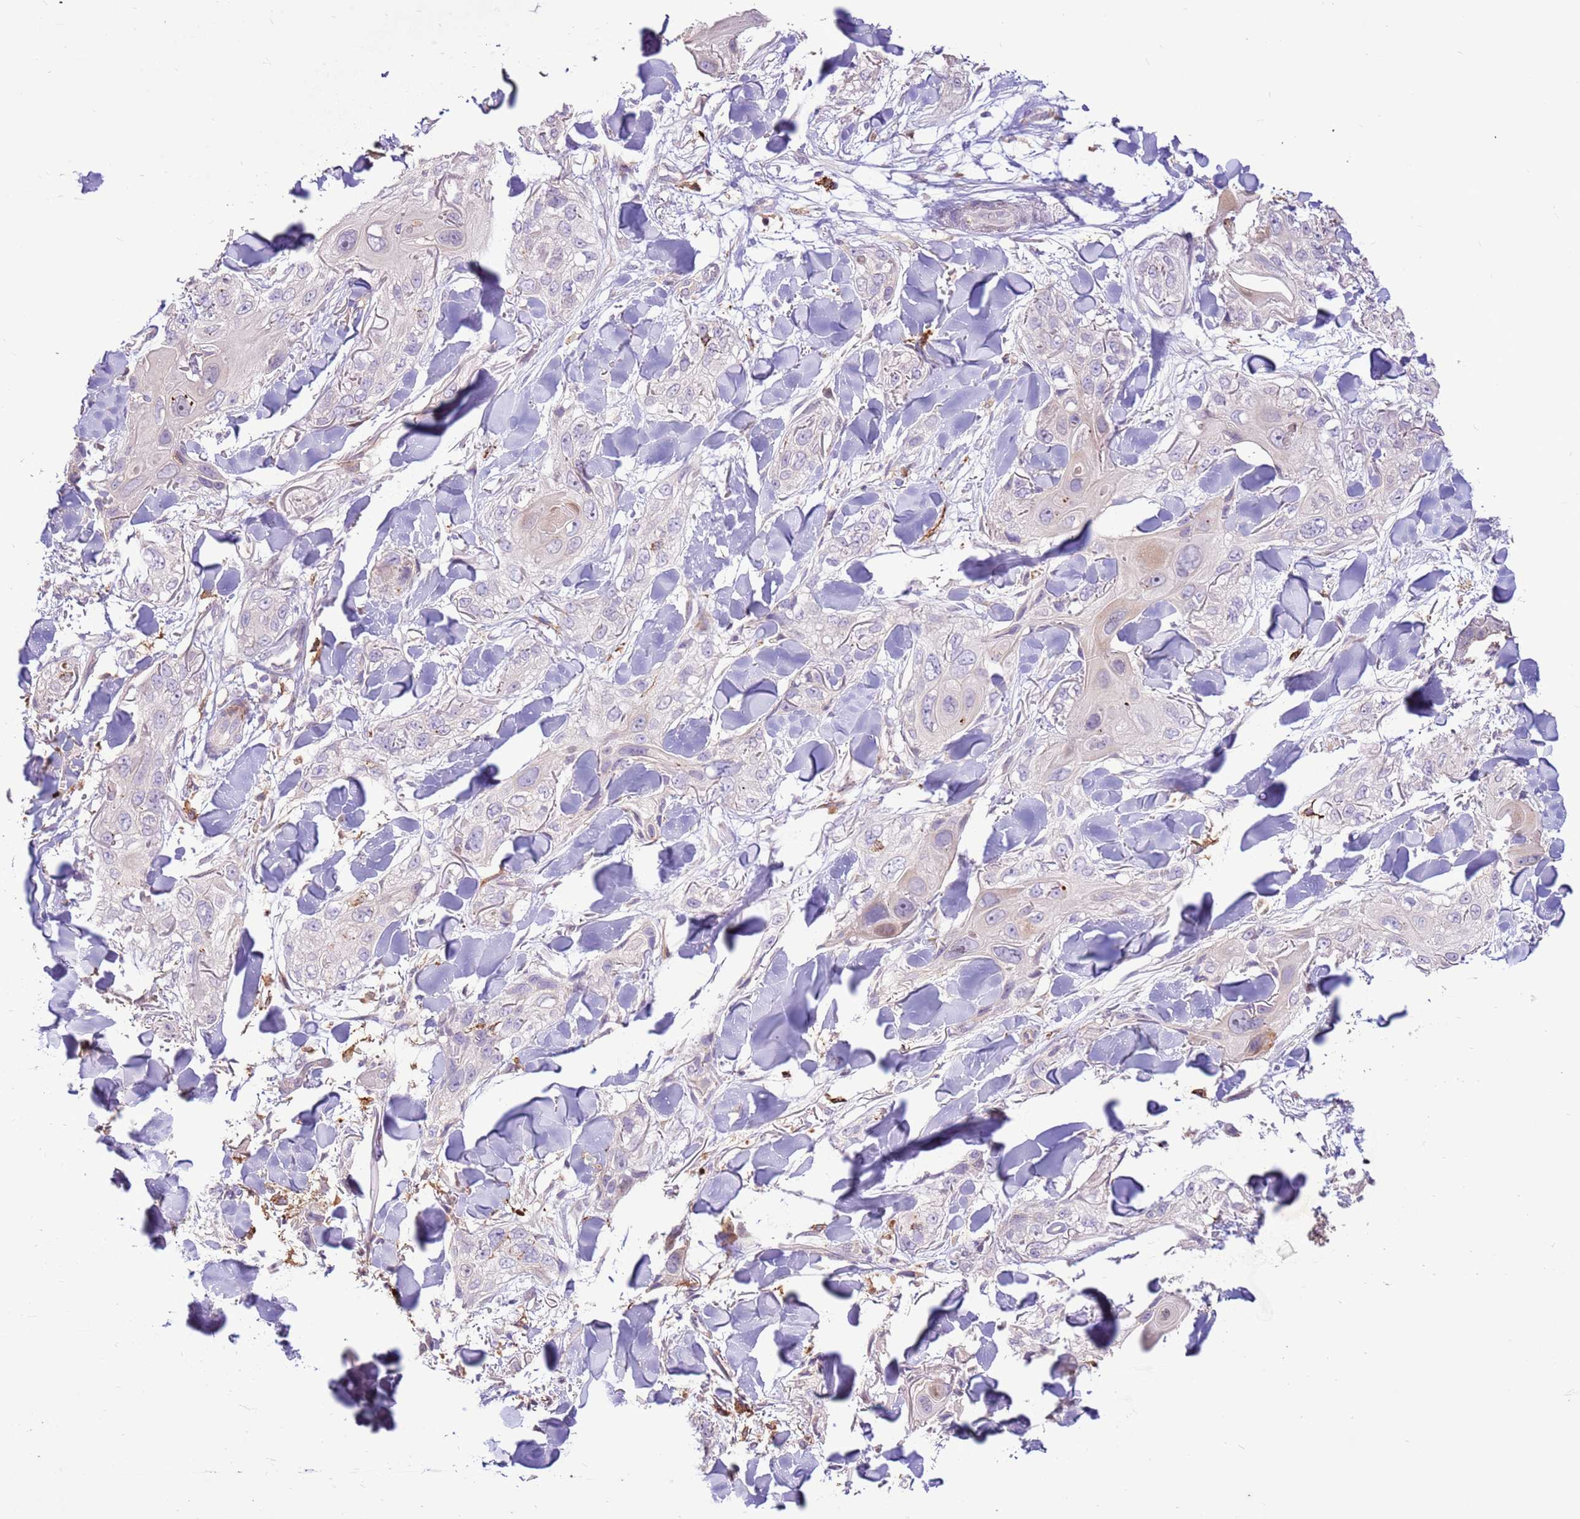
{"staining": {"intensity": "negative", "quantity": "none", "location": "none"}, "tissue": "skin cancer", "cell_type": "Tumor cells", "image_type": "cancer", "snomed": [{"axis": "morphology", "description": "Normal tissue, NOS"}, {"axis": "morphology", "description": "Squamous cell carcinoma, NOS"}, {"axis": "topography", "description": "Skin"}], "caption": "This photomicrograph is of skin cancer stained with immunohistochemistry to label a protein in brown with the nuclei are counter-stained blue. There is no expression in tumor cells. The staining is performed using DAB brown chromogen with nuclei counter-stained in using hematoxylin.", "gene": "LGI4", "patient": {"sex": "male", "age": 72}}